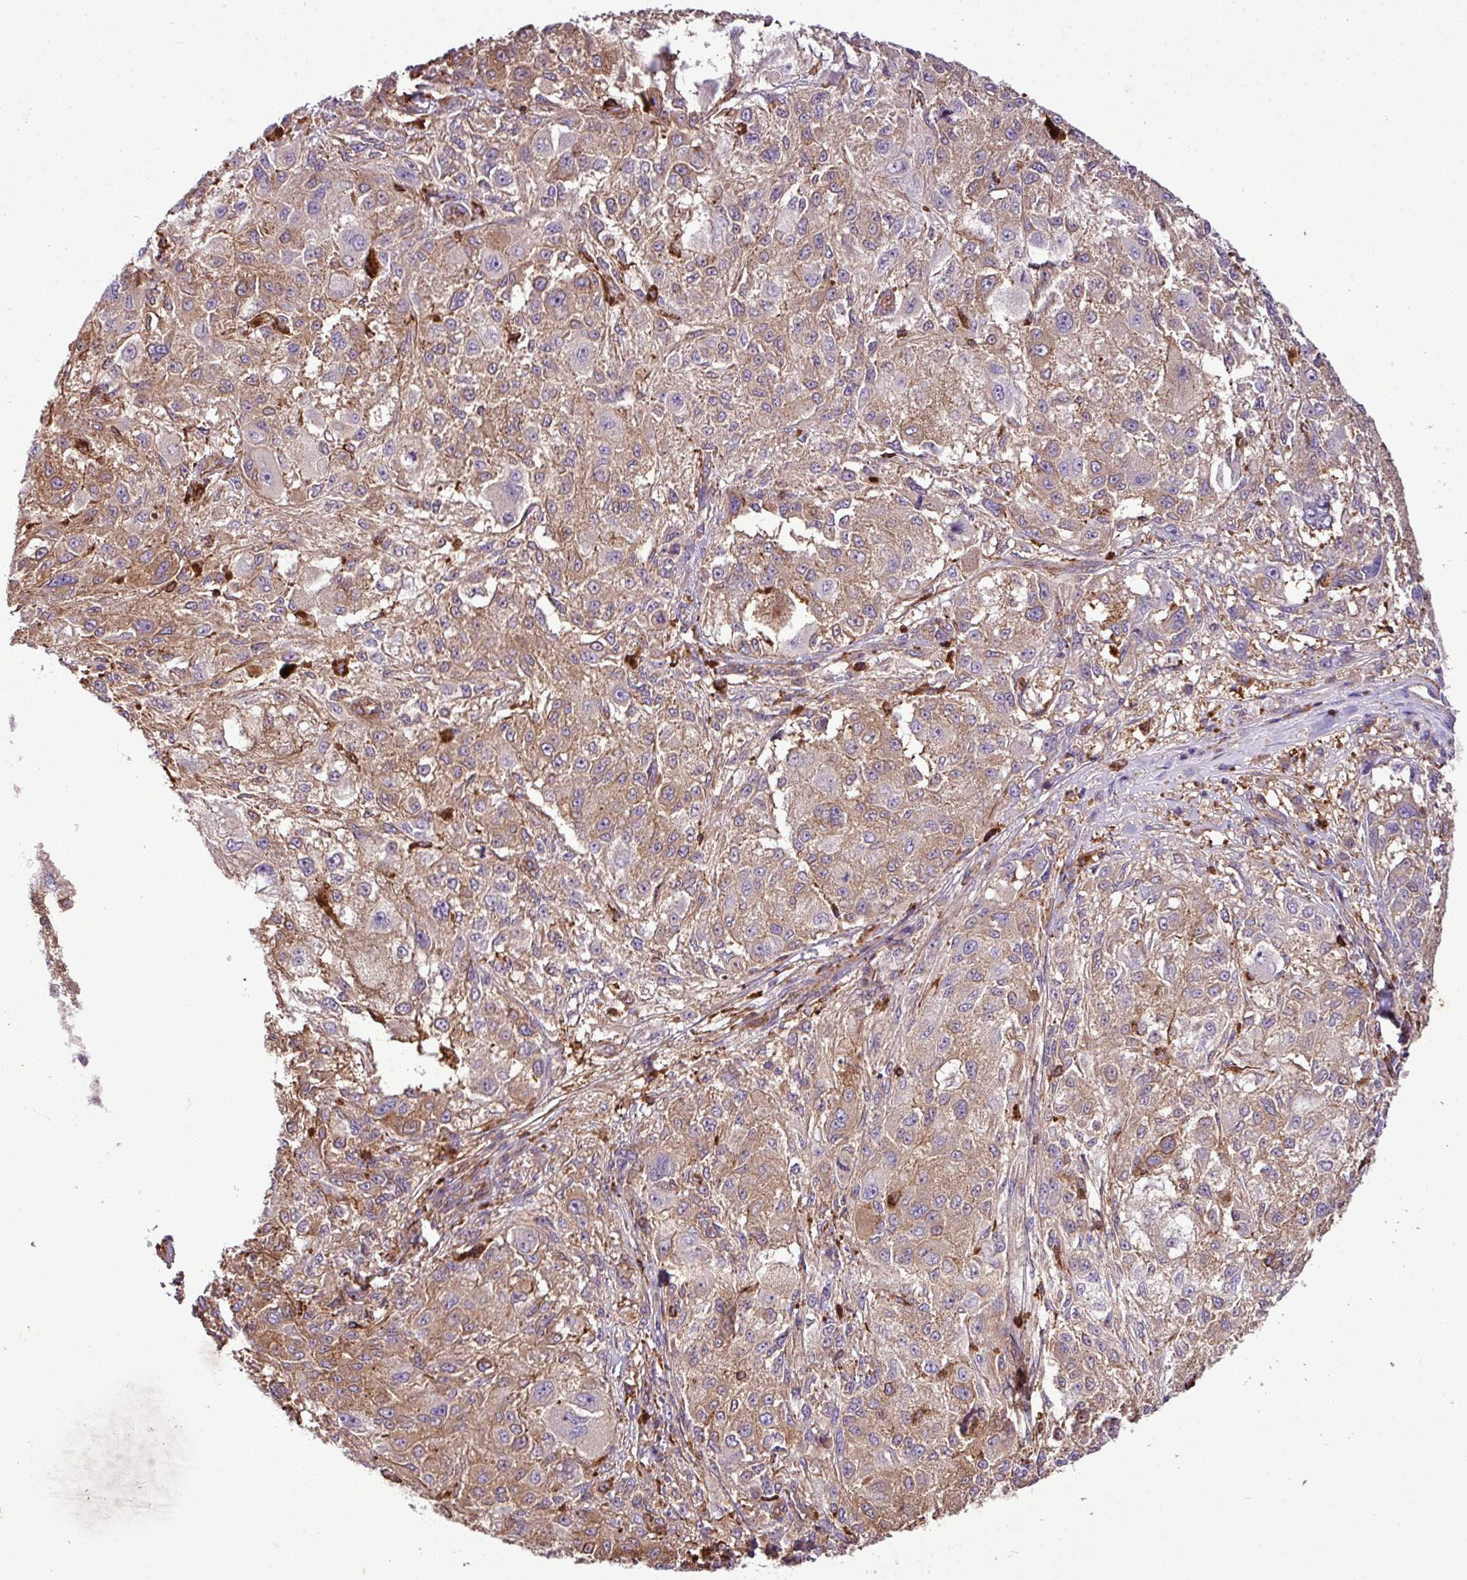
{"staining": {"intensity": "moderate", "quantity": "25%-75%", "location": "cytoplasmic/membranous"}, "tissue": "melanoma", "cell_type": "Tumor cells", "image_type": "cancer", "snomed": [{"axis": "morphology", "description": "Necrosis, NOS"}, {"axis": "morphology", "description": "Malignant melanoma, NOS"}, {"axis": "topography", "description": "Skin"}], "caption": "Immunohistochemical staining of malignant melanoma demonstrates medium levels of moderate cytoplasmic/membranous protein staining in approximately 25%-75% of tumor cells.", "gene": "PGAP6", "patient": {"sex": "female", "age": 87}}